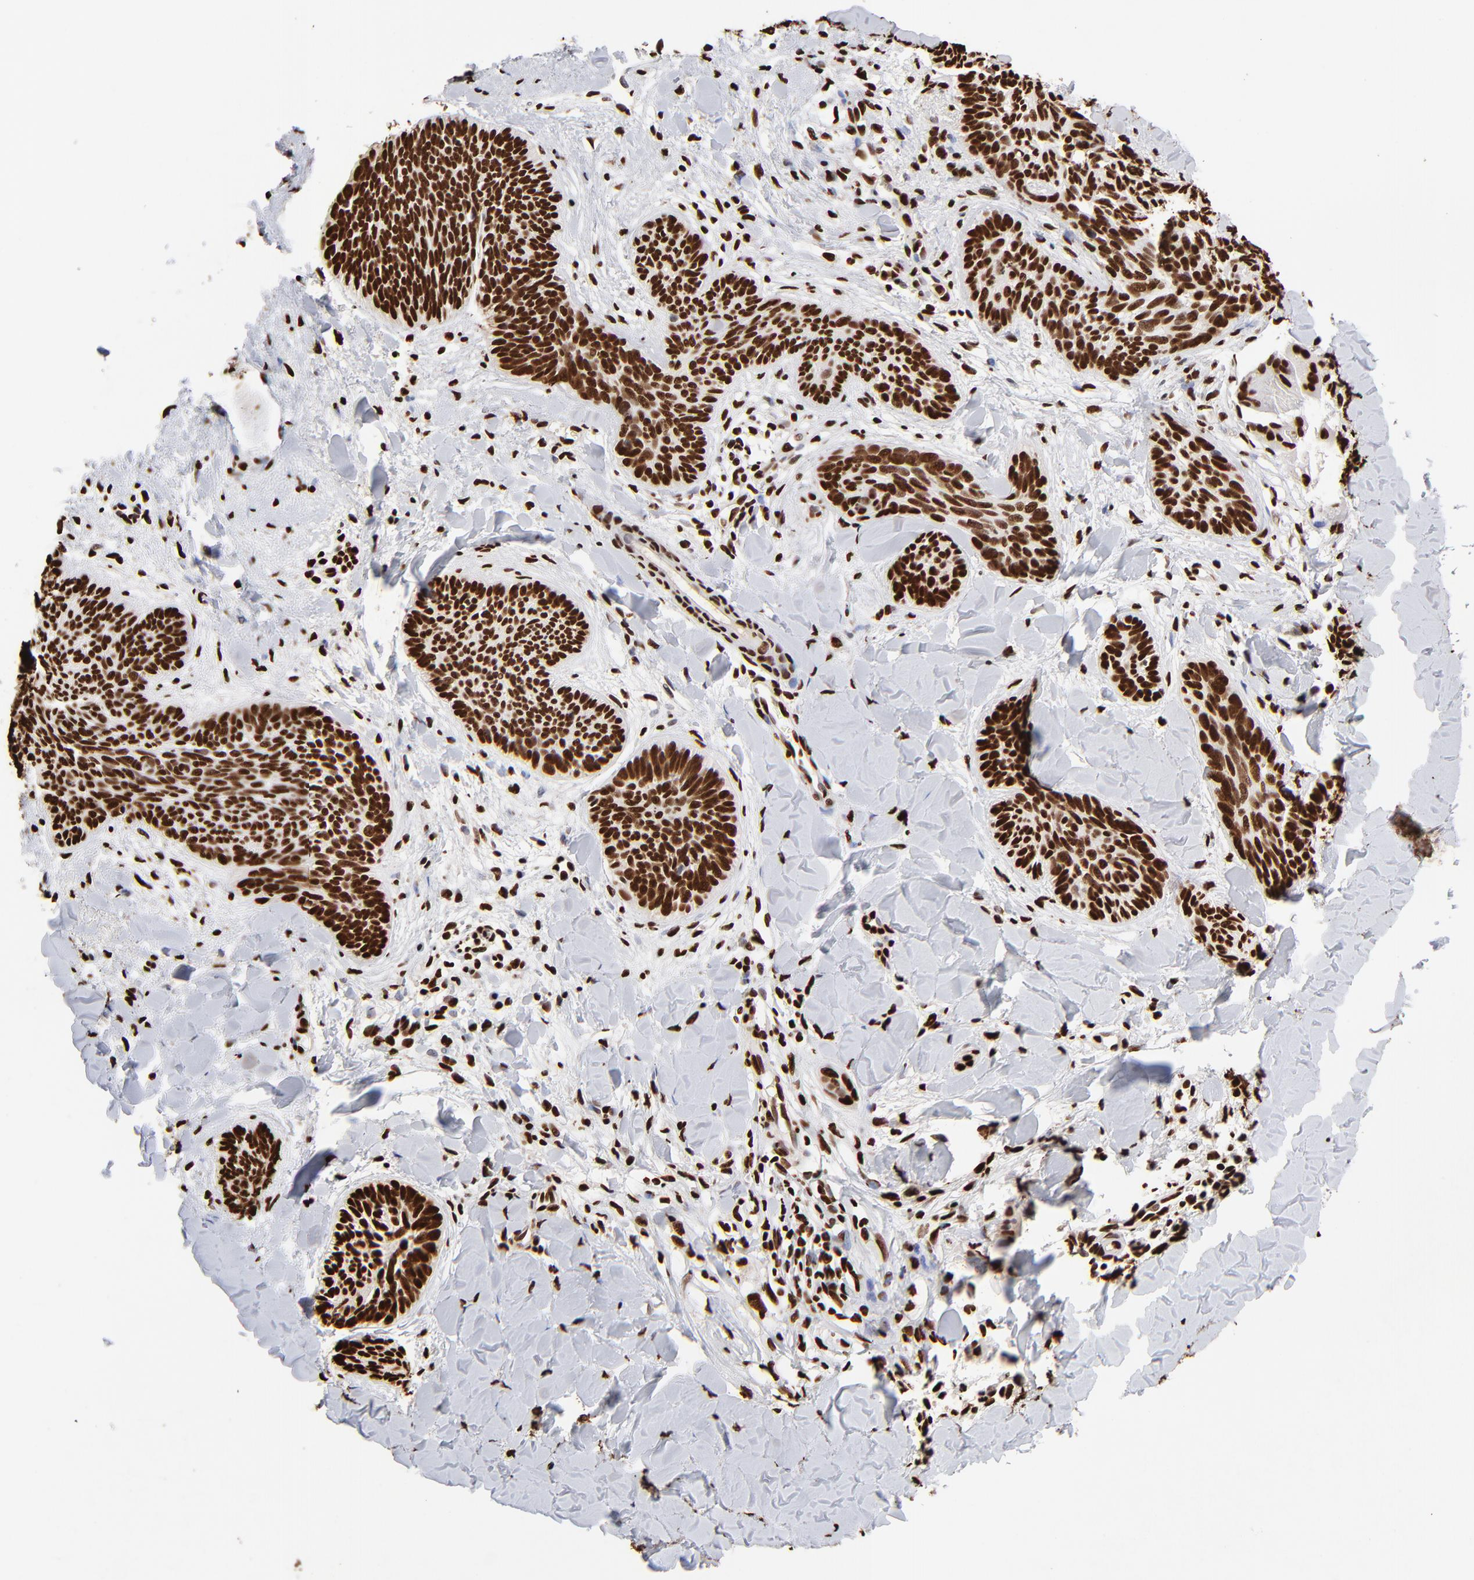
{"staining": {"intensity": "strong", "quantity": ">75%", "location": "nuclear"}, "tissue": "skin cancer", "cell_type": "Tumor cells", "image_type": "cancer", "snomed": [{"axis": "morphology", "description": "Basal cell carcinoma"}, {"axis": "topography", "description": "Skin"}], "caption": "The immunohistochemical stain shows strong nuclear expression in tumor cells of skin cancer tissue.", "gene": "ZNF544", "patient": {"sex": "female", "age": 81}}